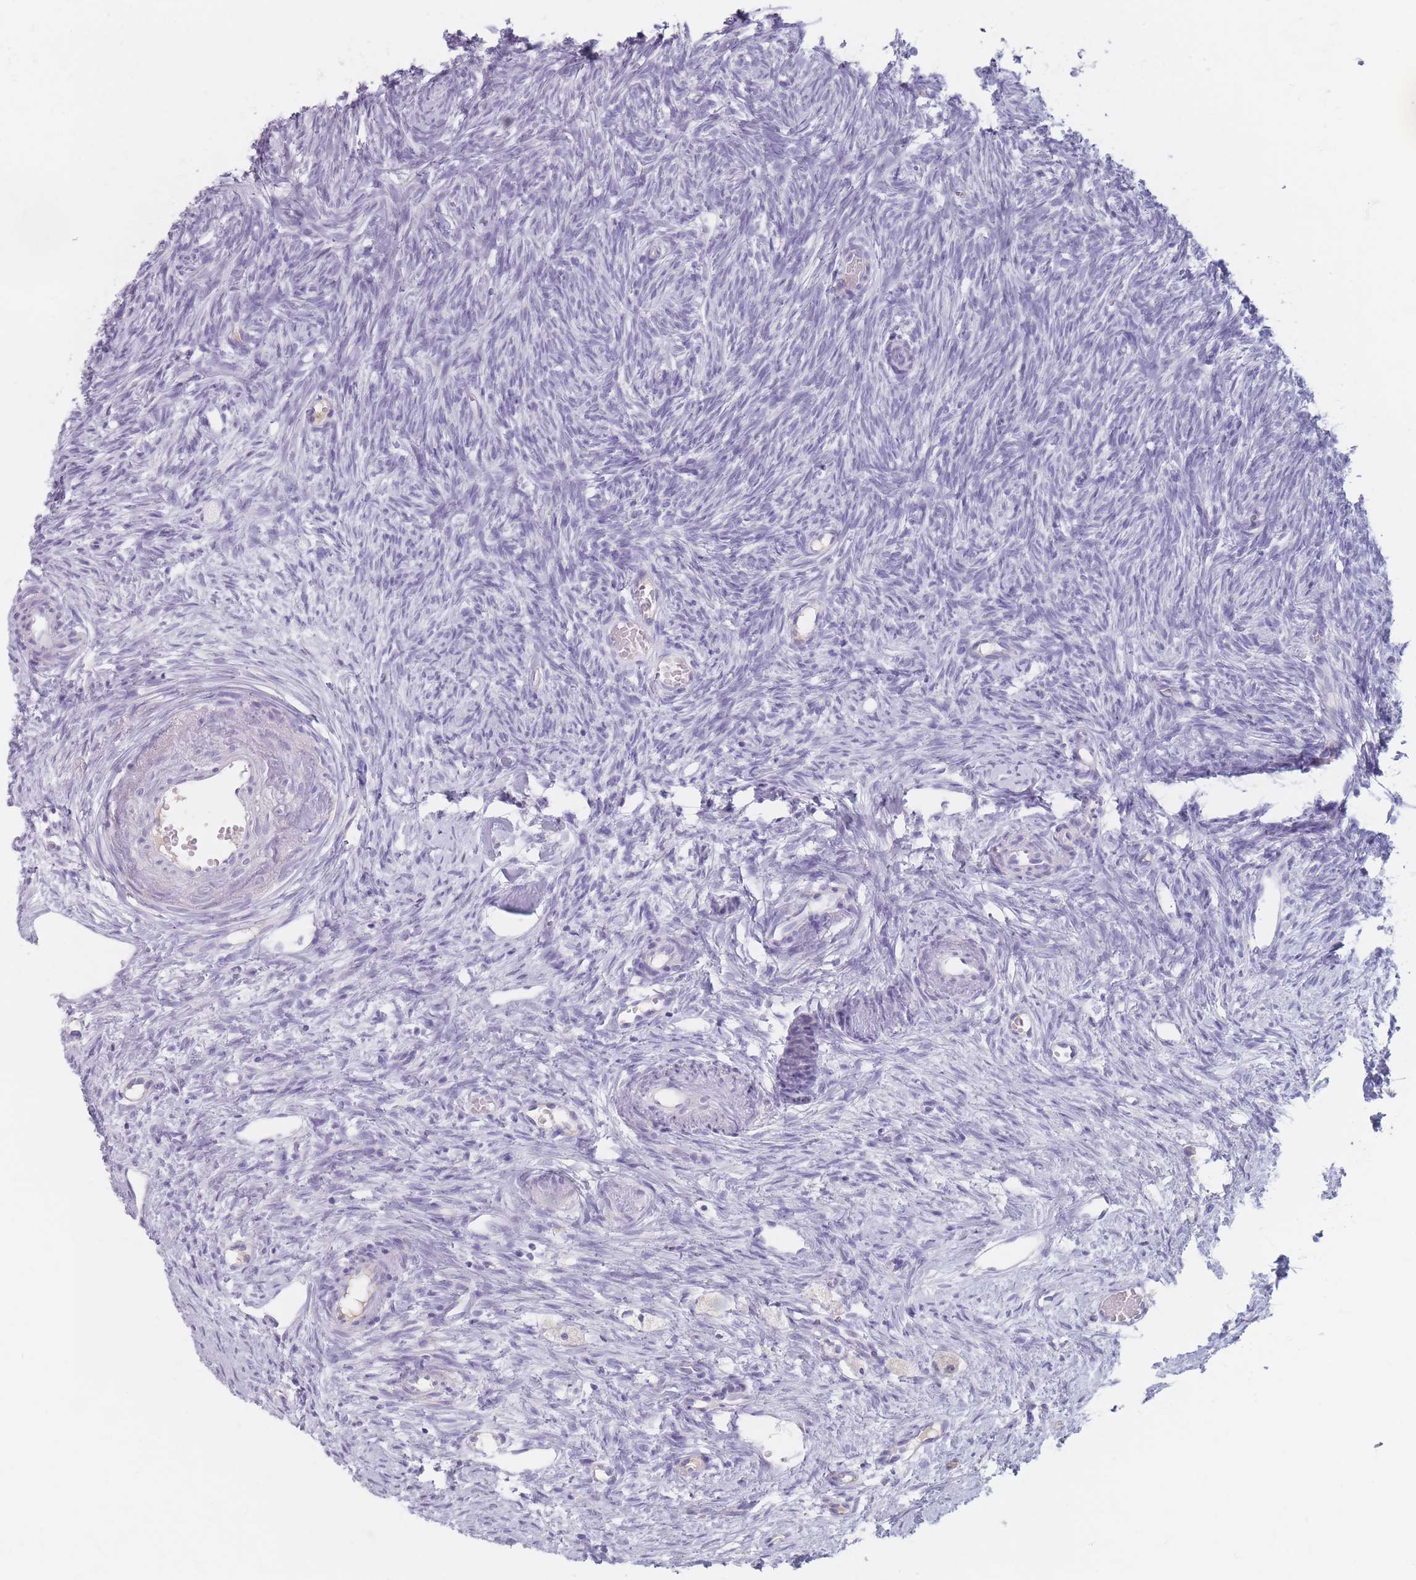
{"staining": {"intensity": "negative", "quantity": "none", "location": "none"}, "tissue": "ovary", "cell_type": "Ovarian stroma cells", "image_type": "normal", "snomed": [{"axis": "morphology", "description": "Normal tissue, NOS"}, {"axis": "topography", "description": "Ovary"}], "caption": "IHC of unremarkable ovary shows no positivity in ovarian stroma cells.", "gene": "PIGM", "patient": {"sex": "female", "age": 51}}